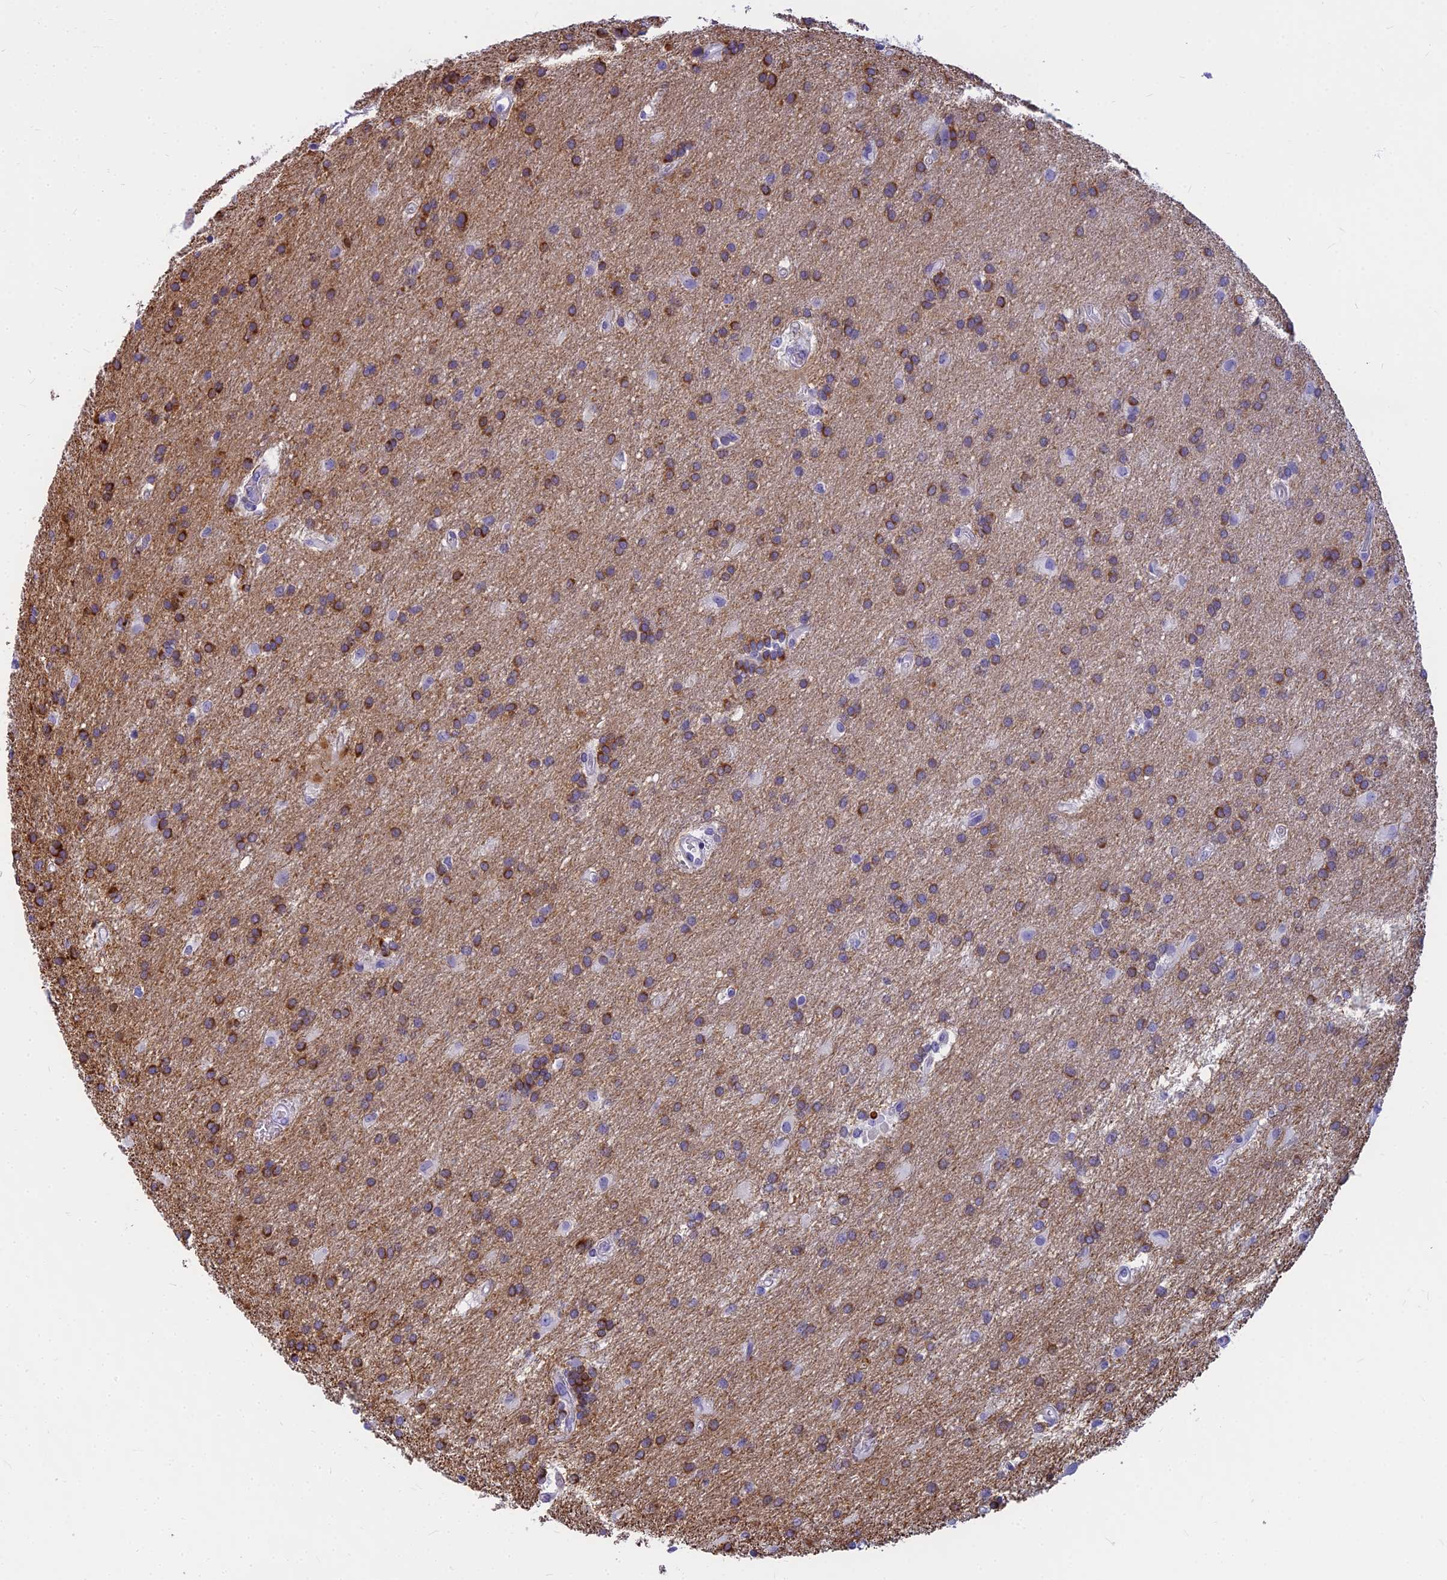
{"staining": {"intensity": "strong", "quantity": "25%-75%", "location": "cytoplasmic/membranous"}, "tissue": "glioma", "cell_type": "Tumor cells", "image_type": "cancer", "snomed": [{"axis": "morphology", "description": "Glioma, malignant, Low grade"}, {"axis": "topography", "description": "Brain"}], "caption": "Human low-grade glioma (malignant) stained for a protein (brown) demonstrates strong cytoplasmic/membranous positive positivity in approximately 25%-75% of tumor cells.", "gene": "EVI2A", "patient": {"sex": "male", "age": 66}}